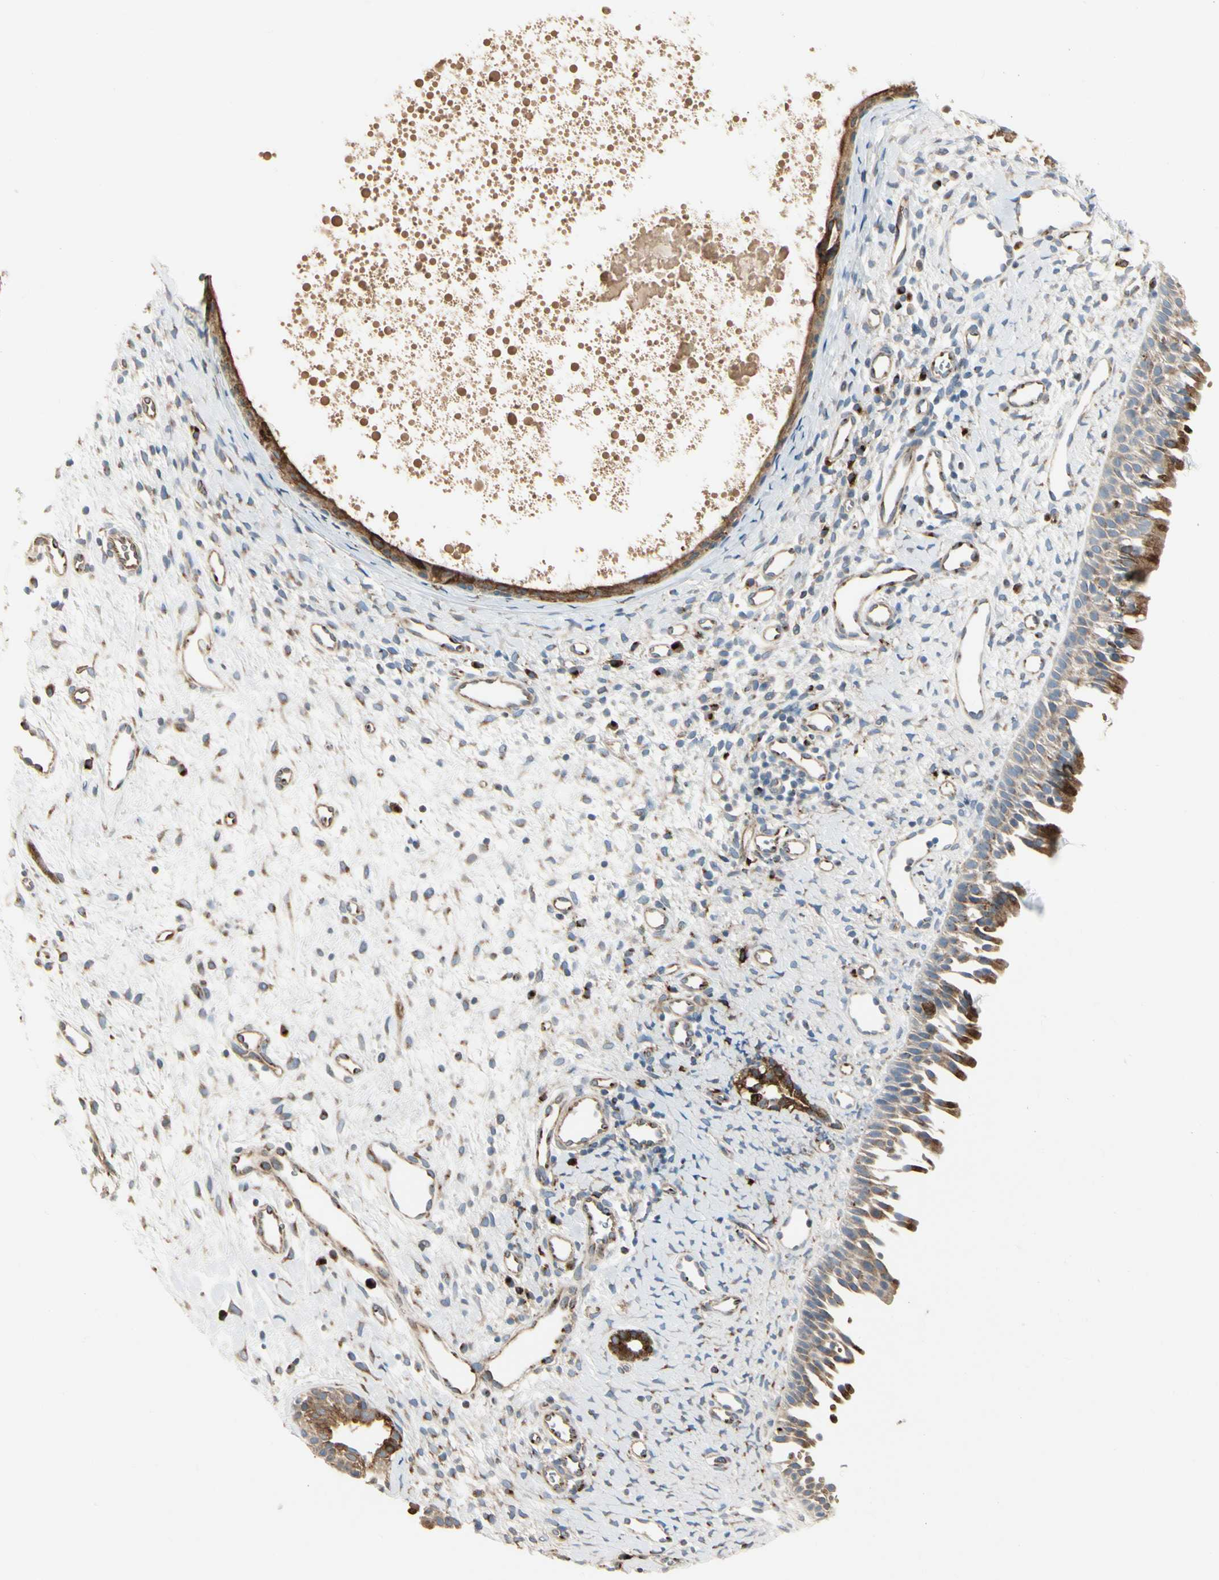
{"staining": {"intensity": "strong", "quantity": "<25%", "location": "cytoplasmic/membranous"}, "tissue": "nasopharynx", "cell_type": "Respiratory epithelial cells", "image_type": "normal", "snomed": [{"axis": "morphology", "description": "Normal tissue, NOS"}, {"axis": "topography", "description": "Nasopharynx"}], "caption": "Approximately <25% of respiratory epithelial cells in normal human nasopharynx reveal strong cytoplasmic/membranous protein staining as visualized by brown immunohistochemical staining.", "gene": "NUCB2", "patient": {"sex": "male", "age": 22}}